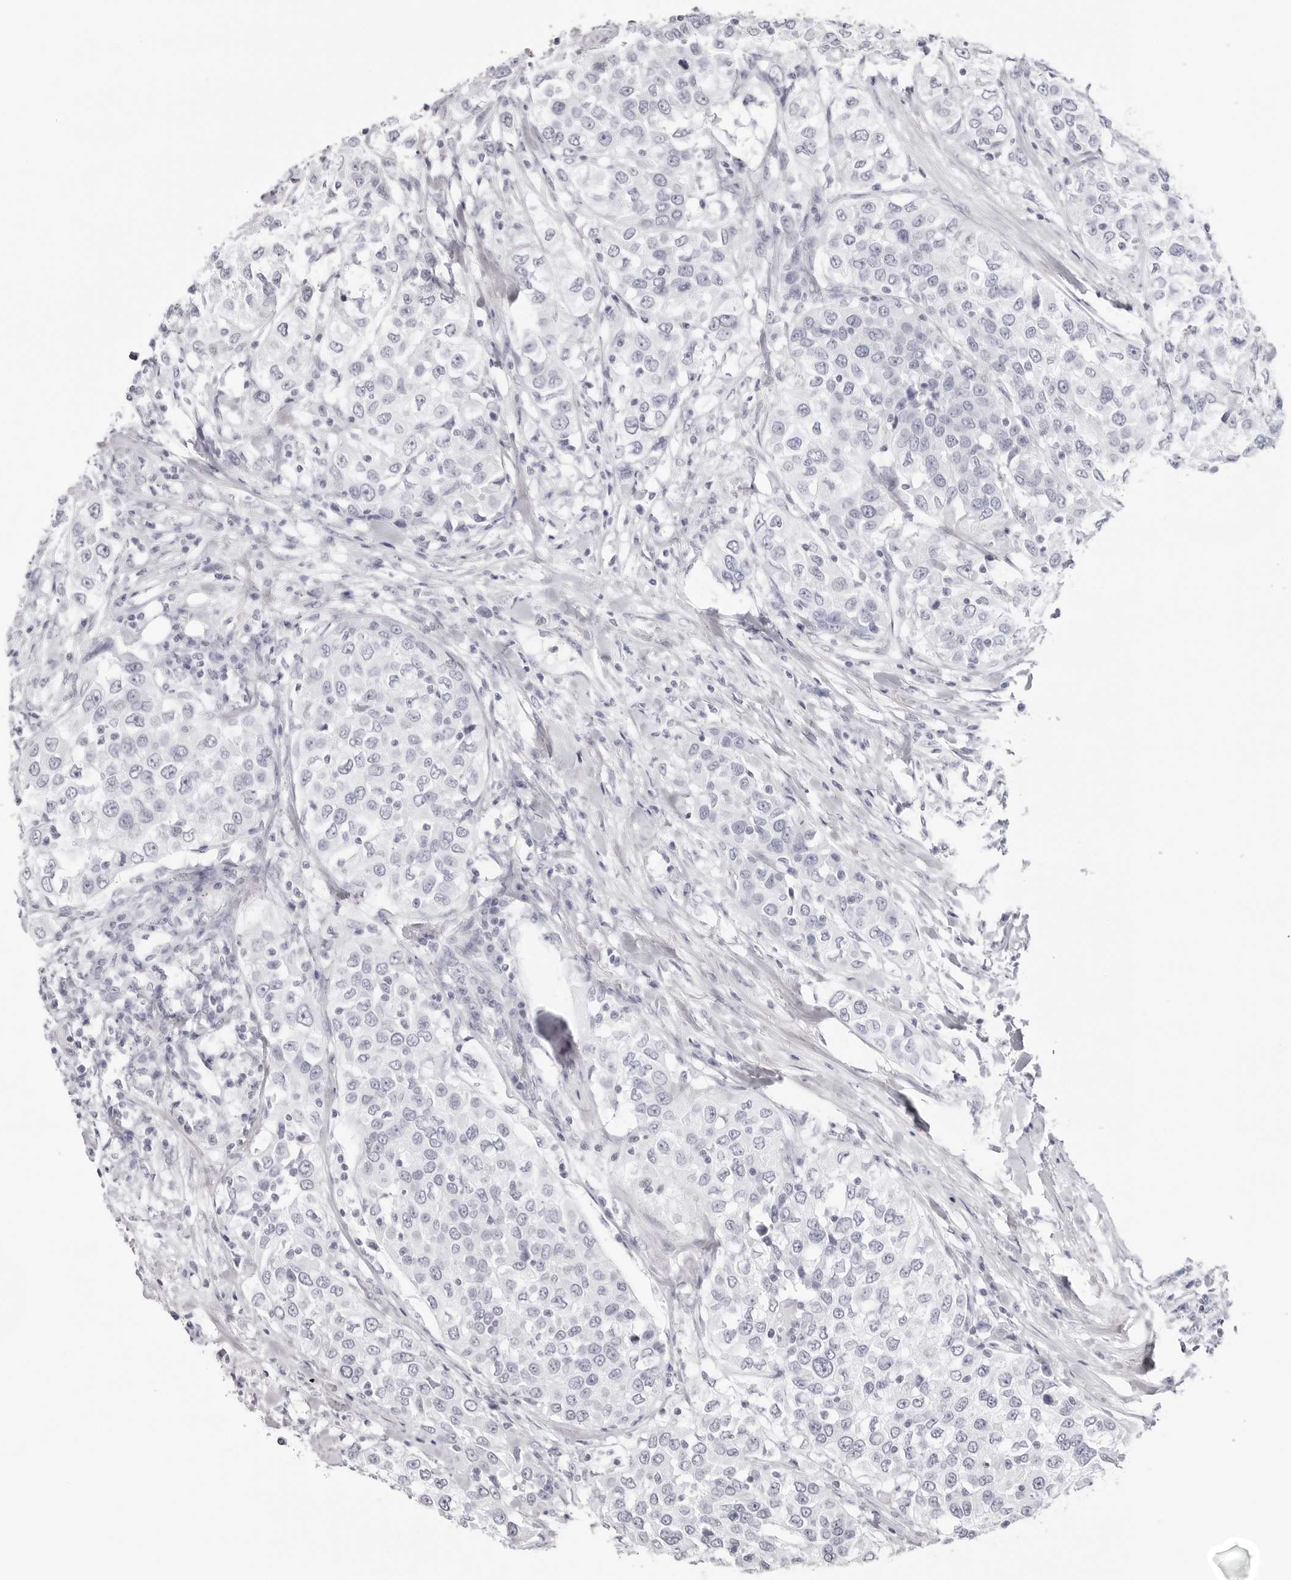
{"staining": {"intensity": "negative", "quantity": "none", "location": "none"}, "tissue": "urothelial cancer", "cell_type": "Tumor cells", "image_type": "cancer", "snomed": [{"axis": "morphology", "description": "Urothelial carcinoma, High grade"}, {"axis": "topography", "description": "Urinary bladder"}], "caption": "High-grade urothelial carcinoma stained for a protein using IHC reveals no expression tumor cells.", "gene": "INSL3", "patient": {"sex": "female", "age": 80}}